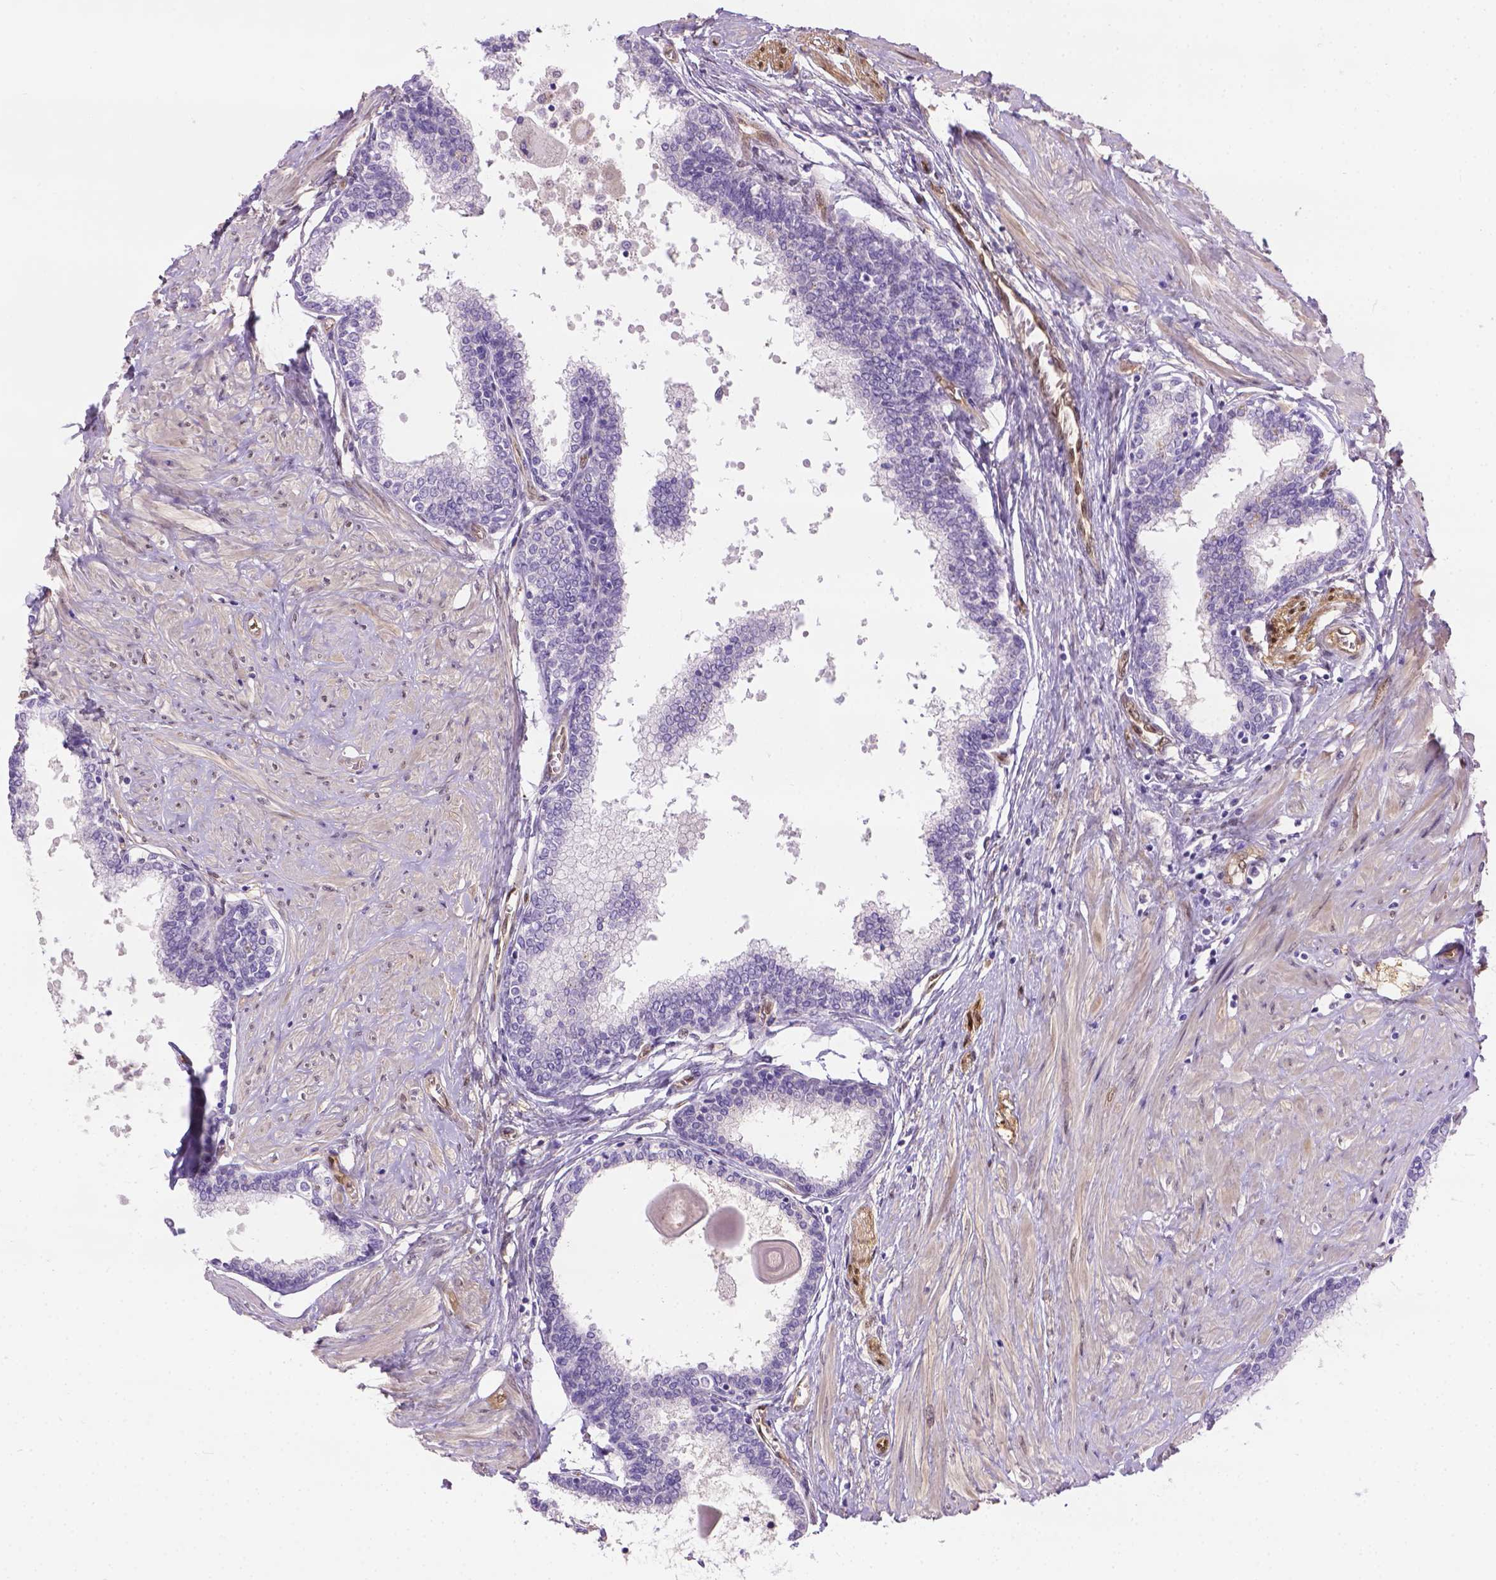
{"staining": {"intensity": "negative", "quantity": "none", "location": "none"}, "tissue": "prostate", "cell_type": "Glandular cells", "image_type": "normal", "snomed": [{"axis": "morphology", "description": "Normal tissue, NOS"}, {"axis": "topography", "description": "Prostate"}], "caption": "The photomicrograph exhibits no staining of glandular cells in benign prostate. (DAB immunohistochemistry, high magnification).", "gene": "CLIC4", "patient": {"sex": "male", "age": 55}}